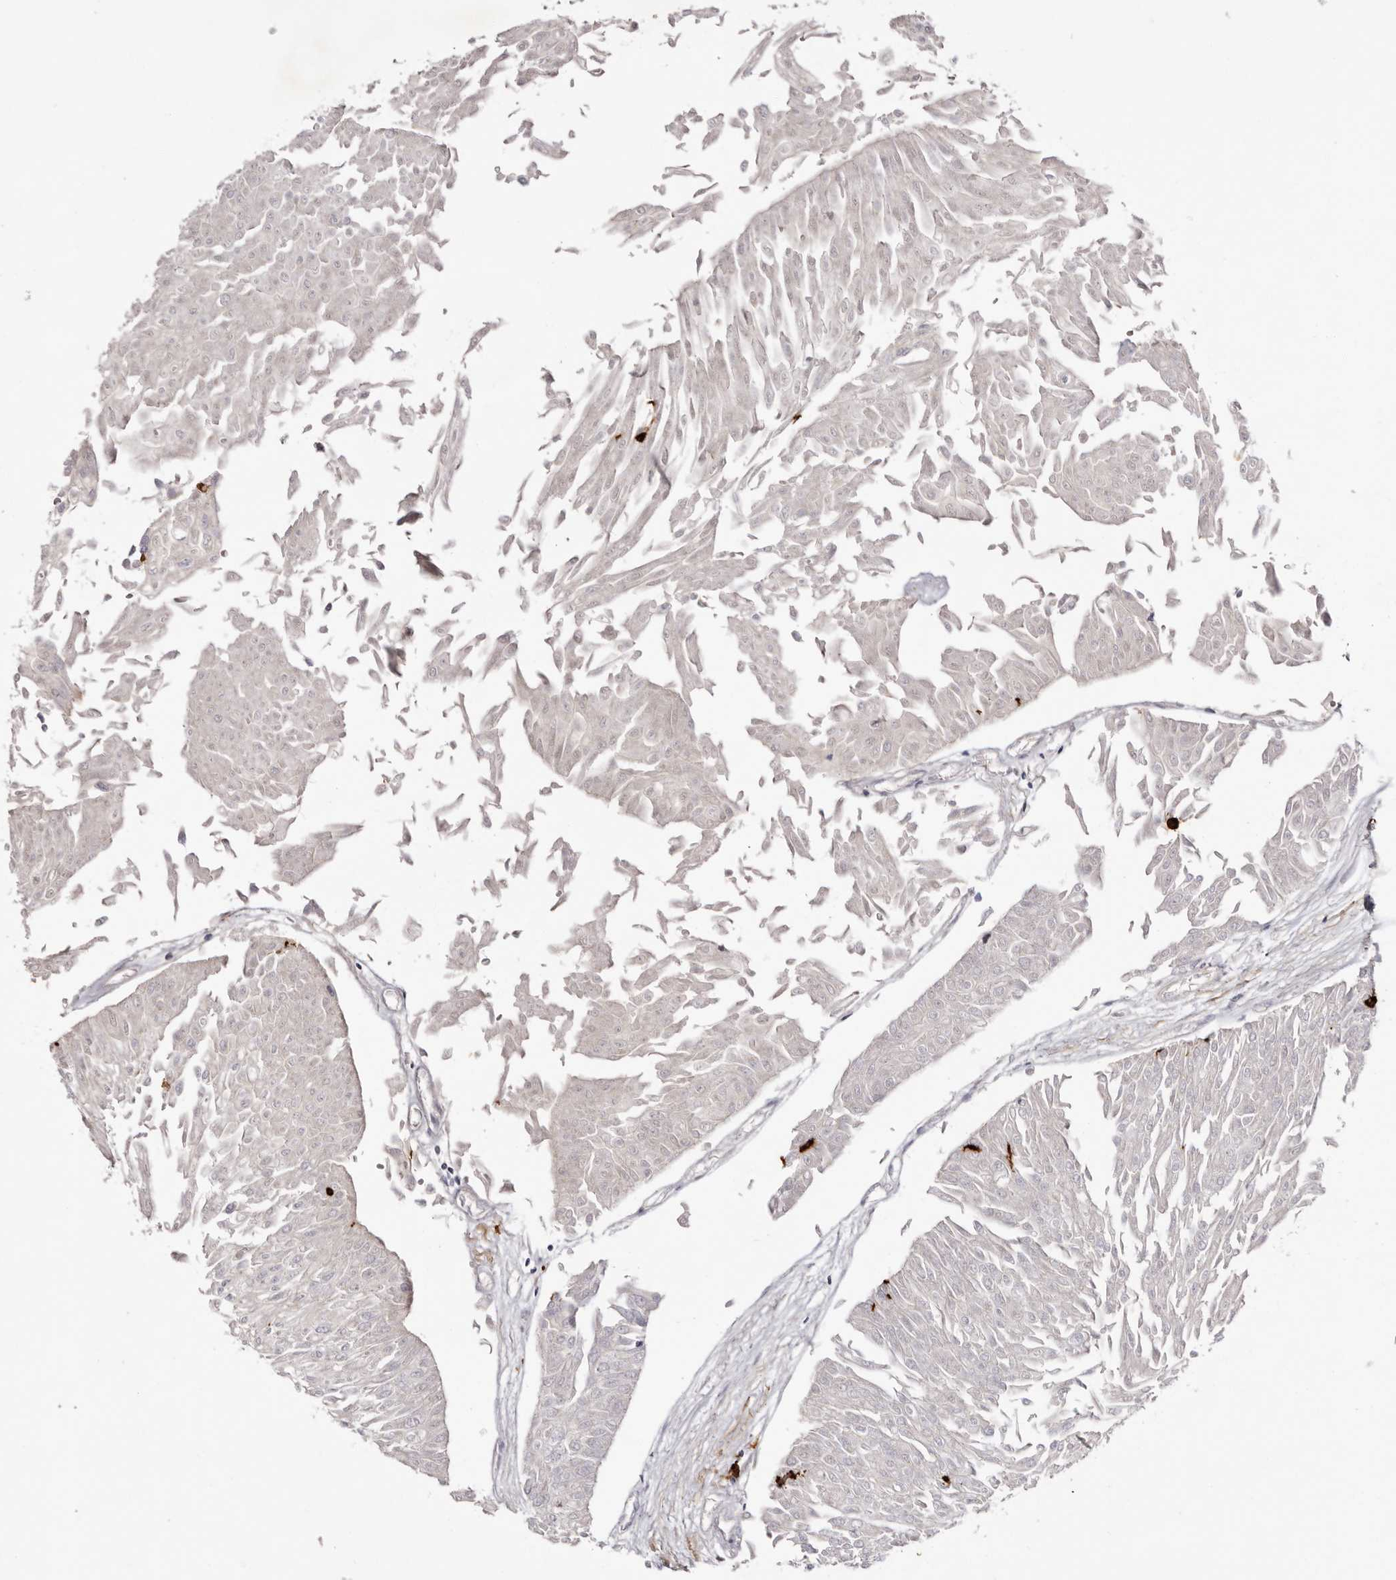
{"staining": {"intensity": "negative", "quantity": "none", "location": "none"}, "tissue": "urothelial cancer", "cell_type": "Tumor cells", "image_type": "cancer", "snomed": [{"axis": "morphology", "description": "Urothelial carcinoma, Low grade"}, {"axis": "topography", "description": "Urinary bladder"}], "caption": "IHC micrograph of human urothelial cancer stained for a protein (brown), which shows no staining in tumor cells.", "gene": "S1PR5", "patient": {"sex": "male", "age": 67}}